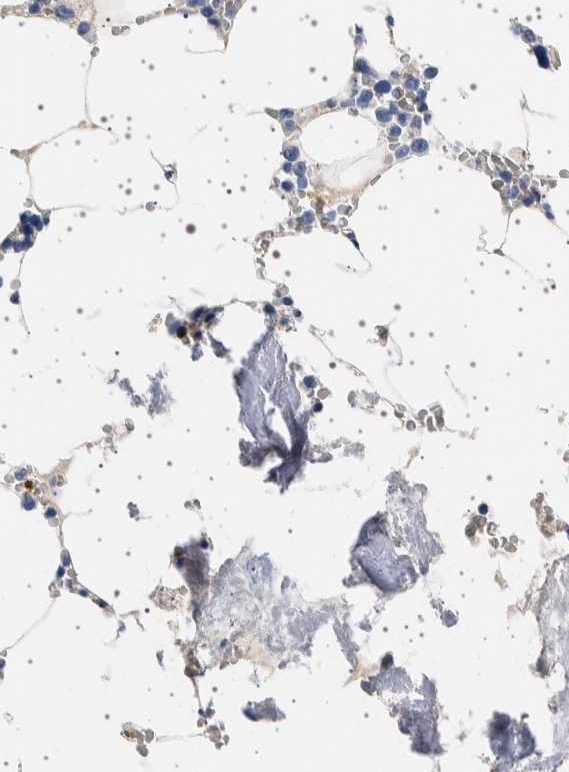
{"staining": {"intensity": "negative", "quantity": "none", "location": "none"}, "tissue": "bone marrow", "cell_type": "Hematopoietic cells", "image_type": "normal", "snomed": [{"axis": "morphology", "description": "Normal tissue, NOS"}, {"axis": "topography", "description": "Bone marrow"}], "caption": "IHC image of benign human bone marrow stained for a protein (brown), which exhibits no staining in hematopoietic cells.", "gene": "SEPTIN4", "patient": {"sex": "male", "age": 70}}